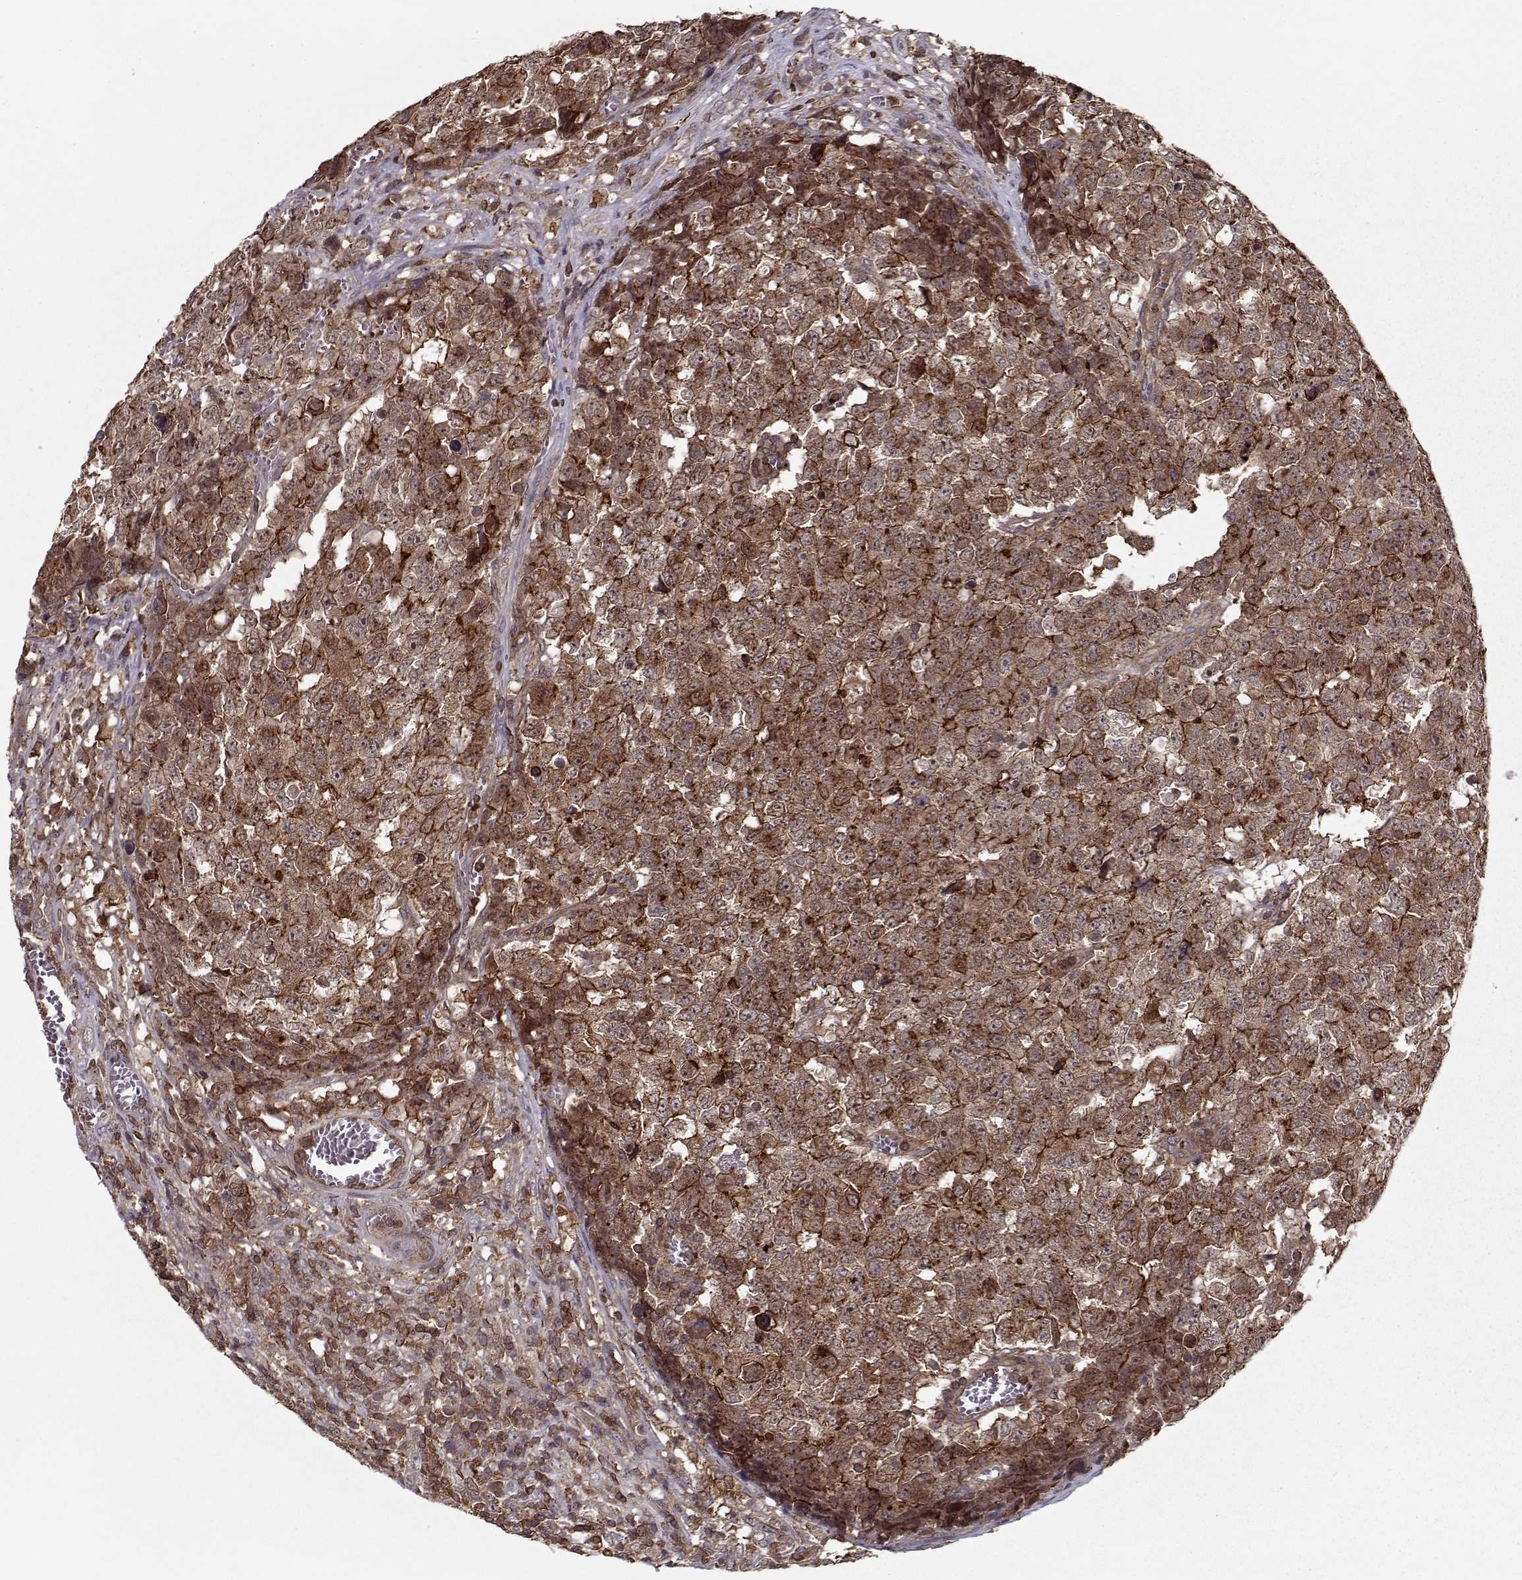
{"staining": {"intensity": "strong", "quantity": ">75%", "location": "cytoplasmic/membranous"}, "tissue": "testis cancer", "cell_type": "Tumor cells", "image_type": "cancer", "snomed": [{"axis": "morphology", "description": "Carcinoma, Embryonal, NOS"}, {"axis": "topography", "description": "Testis"}], "caption": "Tumor cells display high levels of strong cytoplasmic/membranous staining in about >75% of cells in testis embryonal carcinoma.", "gene": "PPP1R12A", "patient": {"sex": "male", "age": 23}}